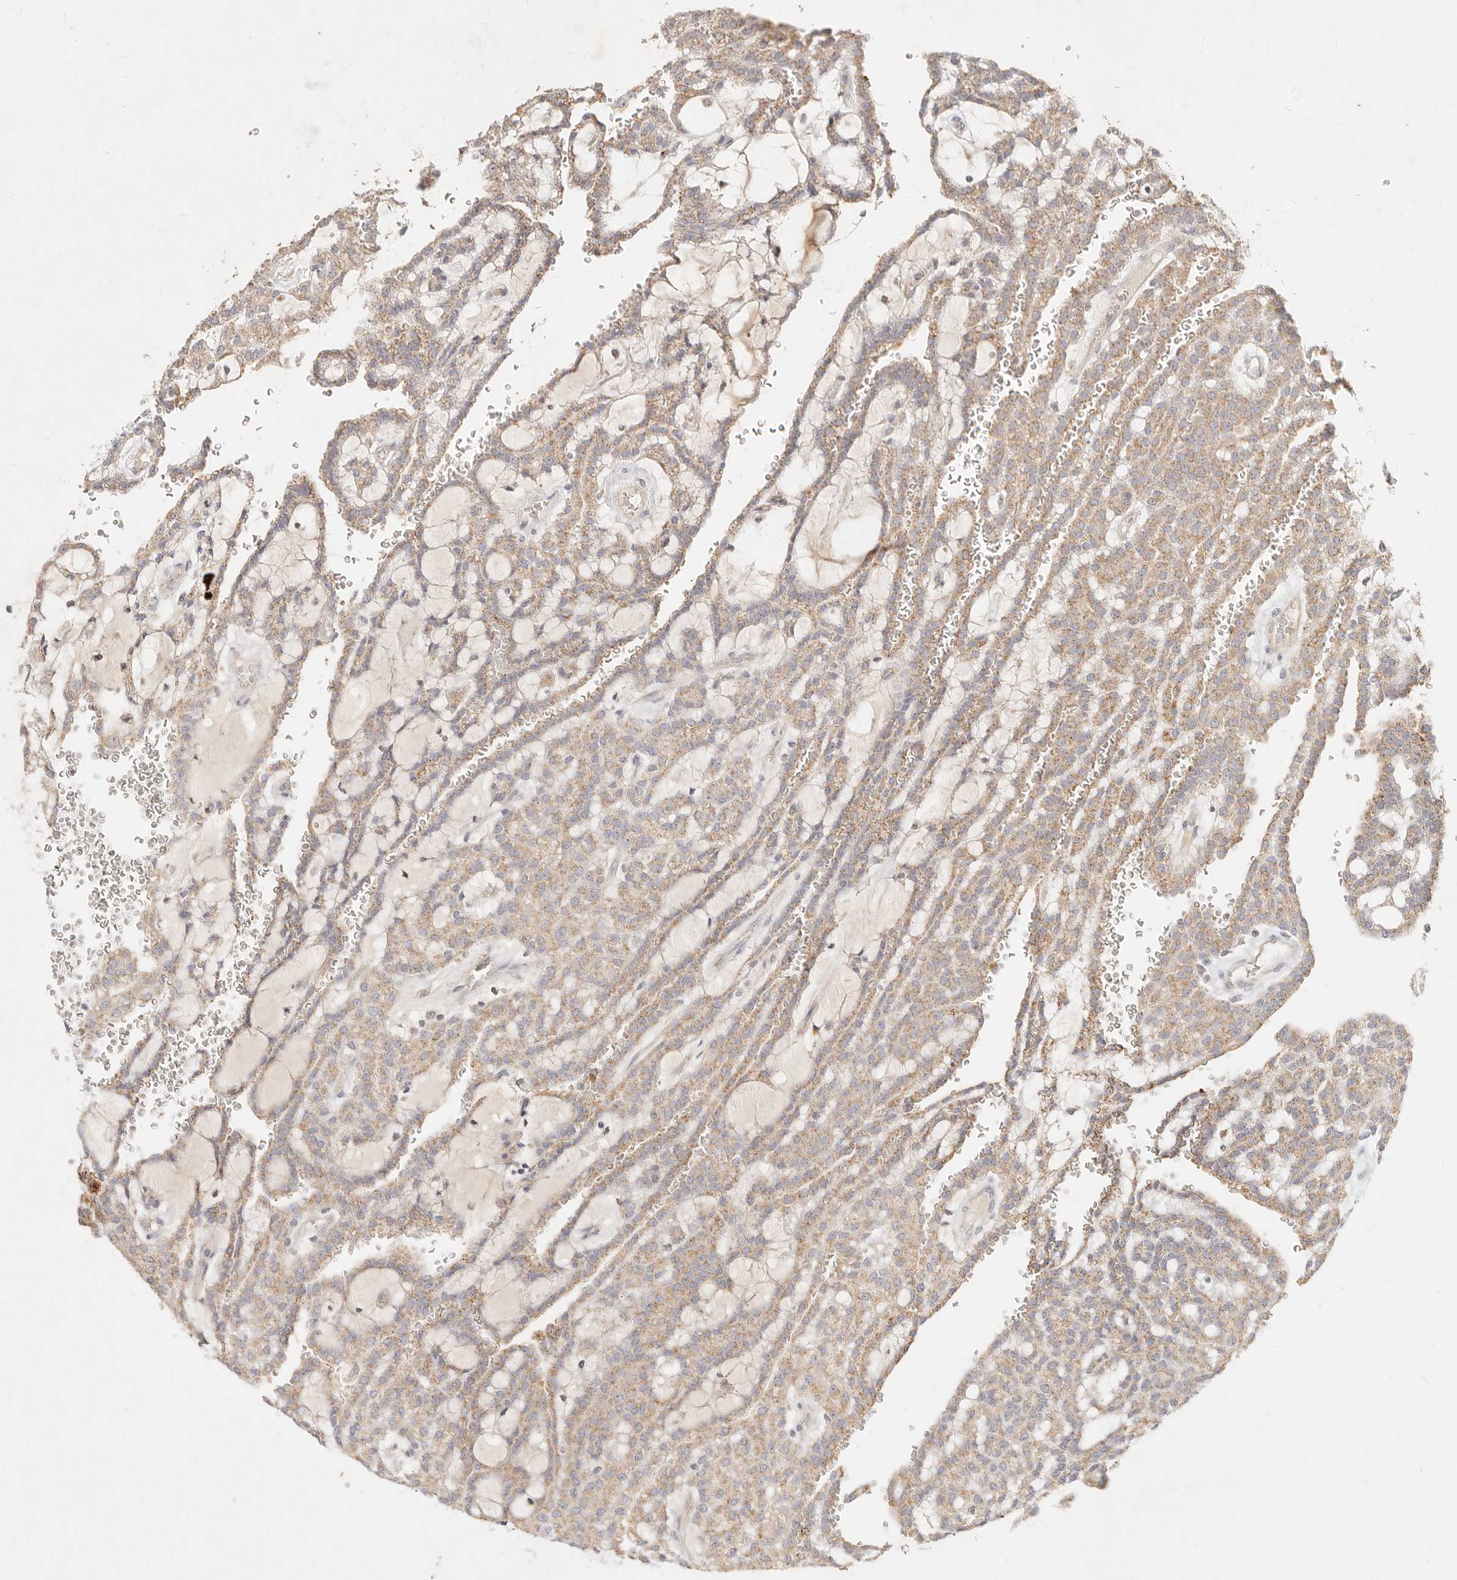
{"staining": {"intensity": "weak", "quantity": ">75%", "location": "cytoplasmic/membranous"}, "tissue": "renal cancer", "cell_type": "Tumor cells", "image_type": "cancer", "snomed": [{"axis": "morphology", "description": "Adenocarcinoma, NOS"}, {"axis": "topography", "description": "Kidney"}], "caption": "Protein expression analysis of renal cancer (adenocarcinoma) shows weak cytoplasmic/membranous expression in about >75% of tumor cells.", "gene": "ACOX1", "patient": {"sex": "male", "age": 63}}